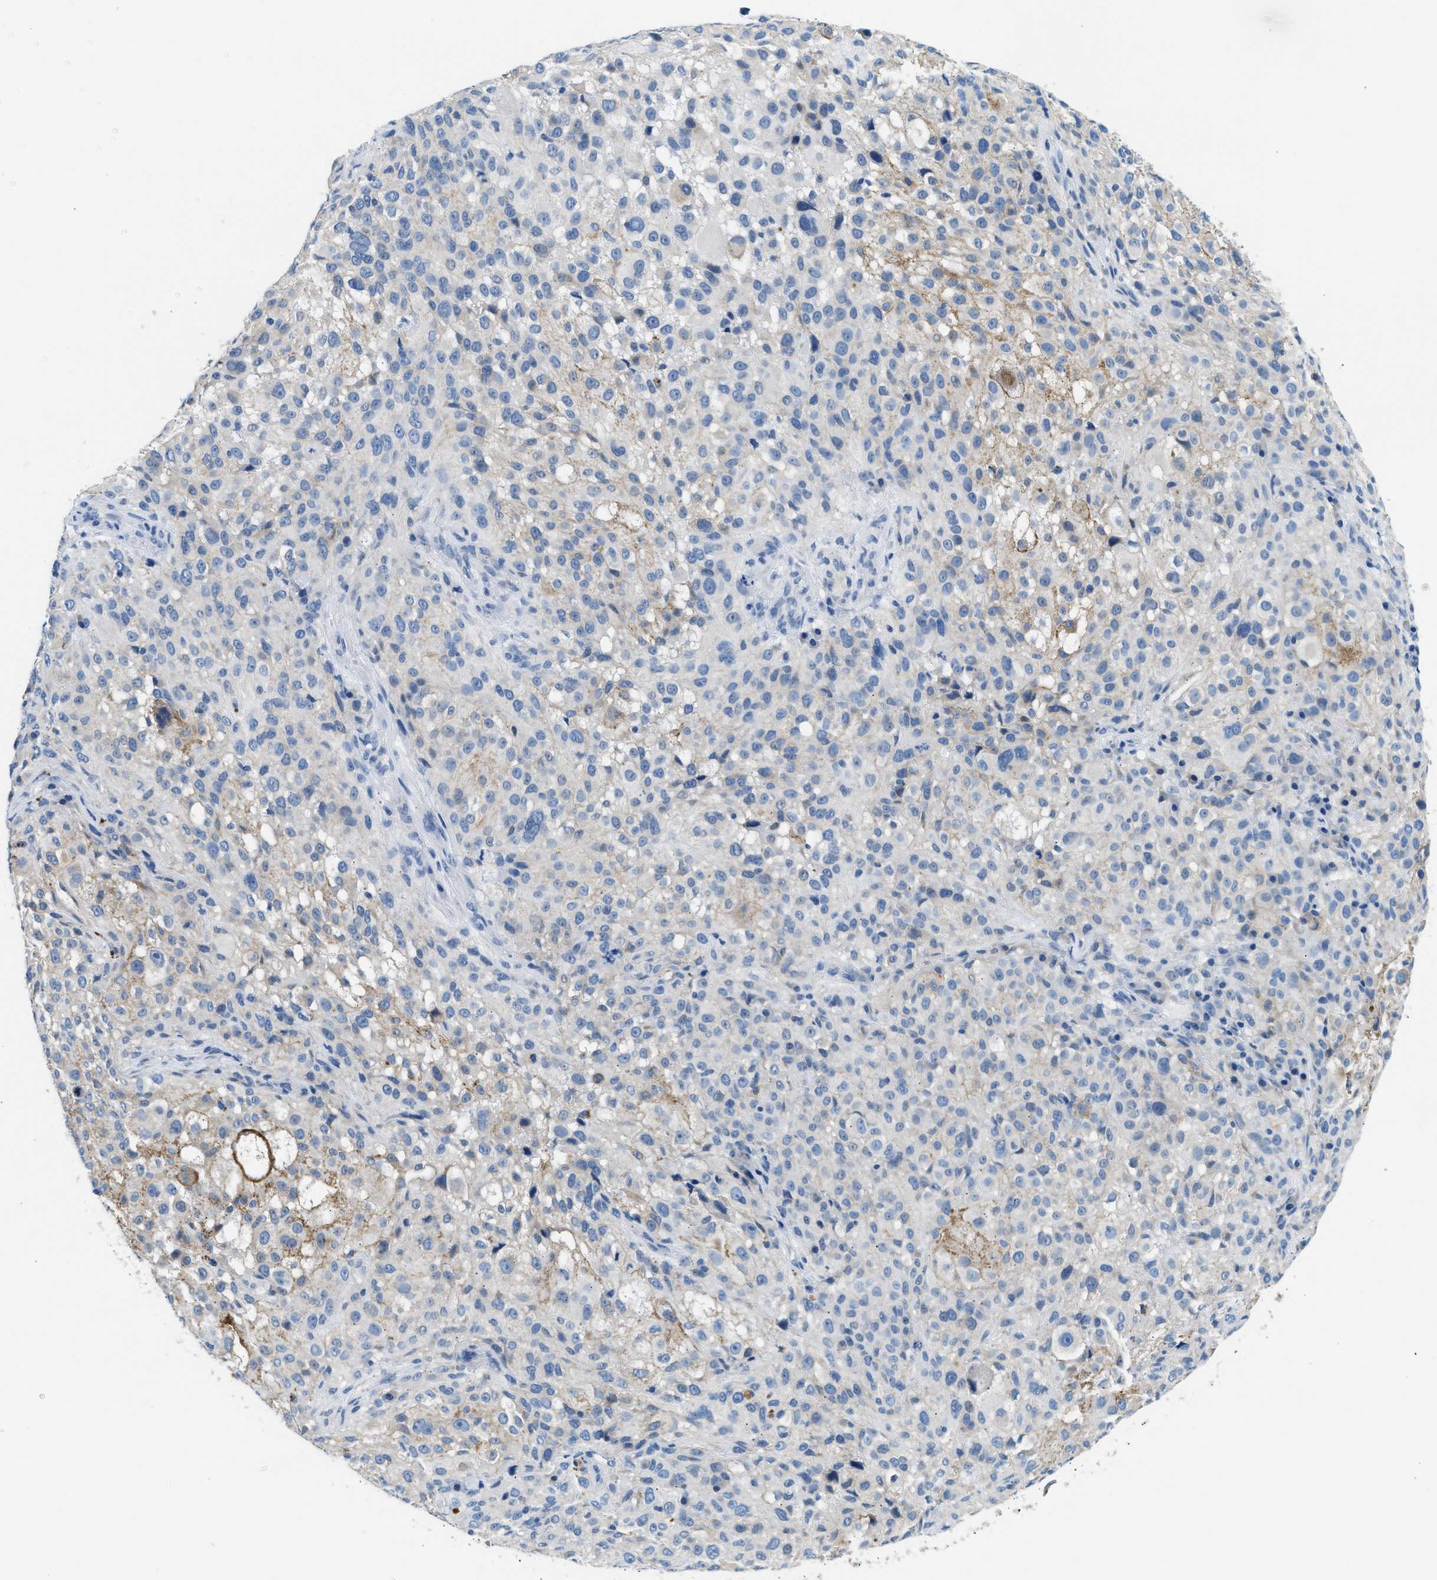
{"staining": {"intensity": "weak", "quantity": "<25%", "location": "cytoplasmic/membranous"}, "tissue": "melanoma", "cell_type": "Tumor cells", "image_type": "cancer", "snomed": [{"axis": "morphology", "description": "Necrosis, NOS"}, {"axis": "morphology", "description": "Malignant melanoma, NOS"}, {"axis": "topography", "description": "Skin"}], "caption": "DAB (3,3'-diaminobenzidine) immunohistochemical staining of human malignant melanoma reveals no significant staining in tumor cells.", "gene": "CLDN18", "patient": {"sex": "female", "age": 87}}